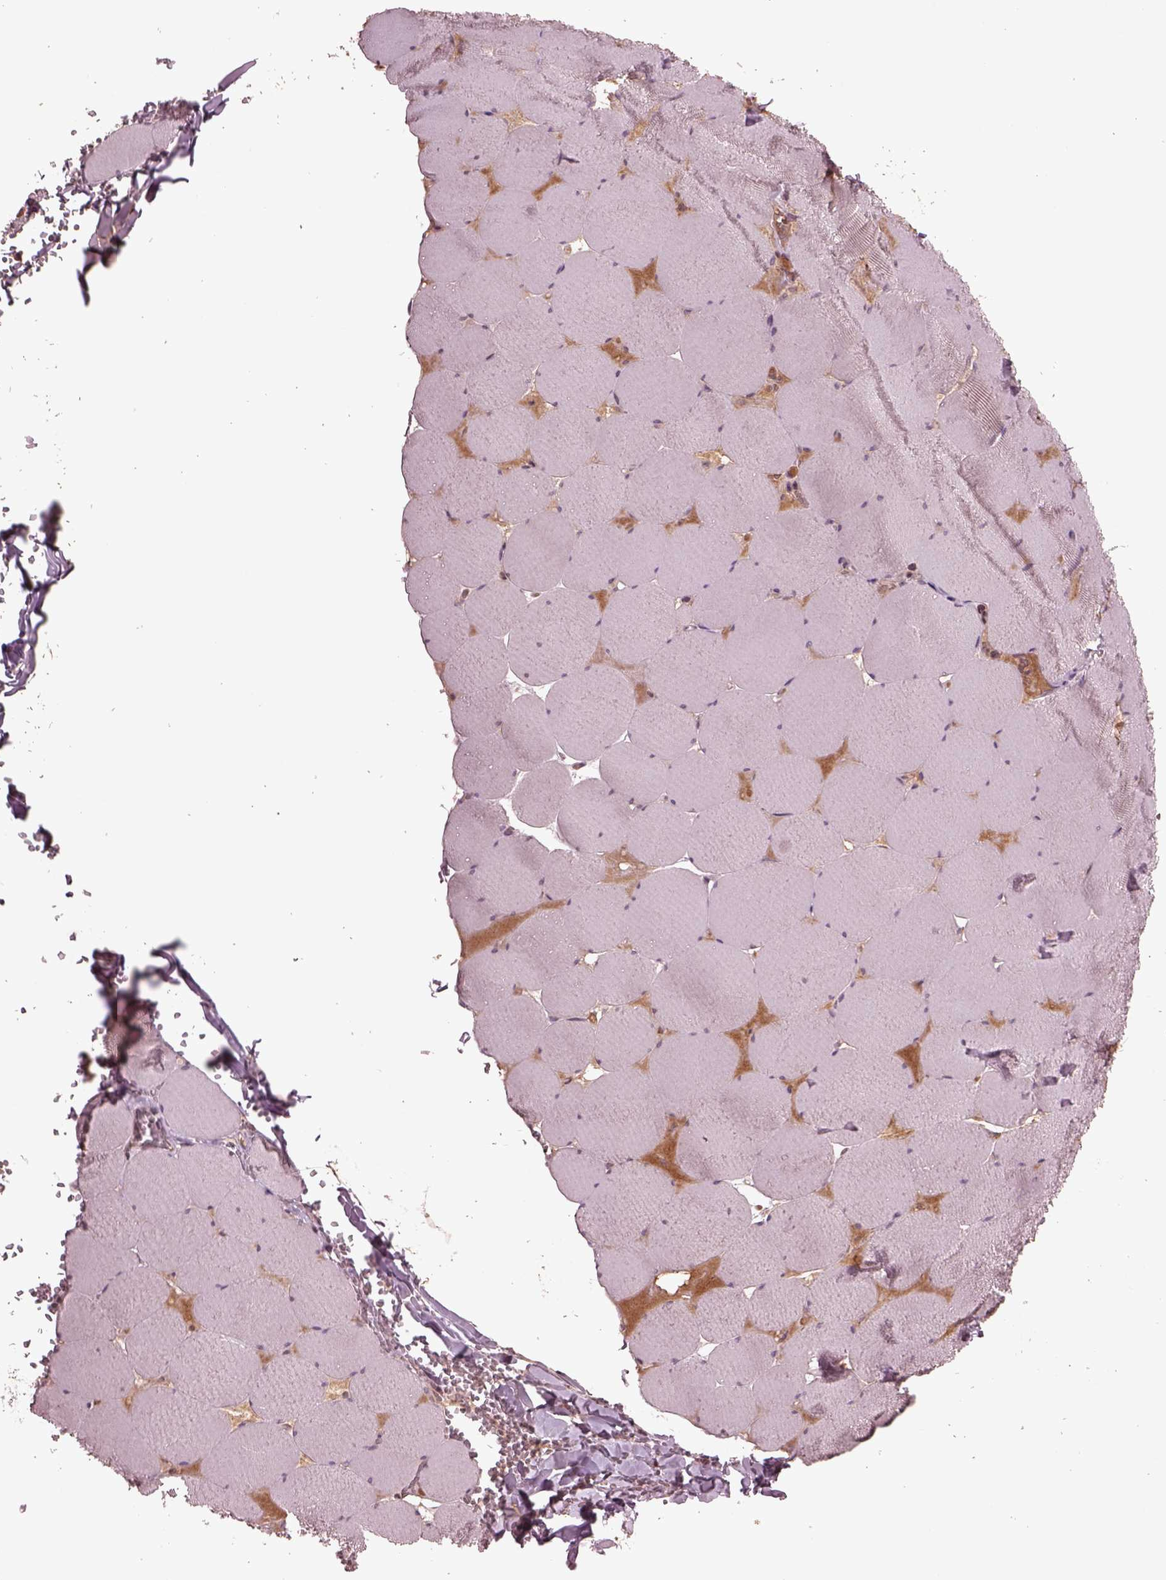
{"staining": {"intensity": "negative", "quantity": "none", "location": "none"}, "tissue": "skeletal muscle", "cell_type": "Myocytes", "image_type": "normal", "snomed": [{"axis": "morphology", "description": "Normal tissue, NOS"}, {"axis": "morphology", "description": "Malignant melanoma, Metastatic site"}, {"axis": "topography", "description": "Skeletal muscle"}], "caption": "A histopathology image of skeletal muscle stained for a protein exhibits no brown staining in myocytes.", "gene": "PTX4", "patient": {"sex": "male", "age": 50}}